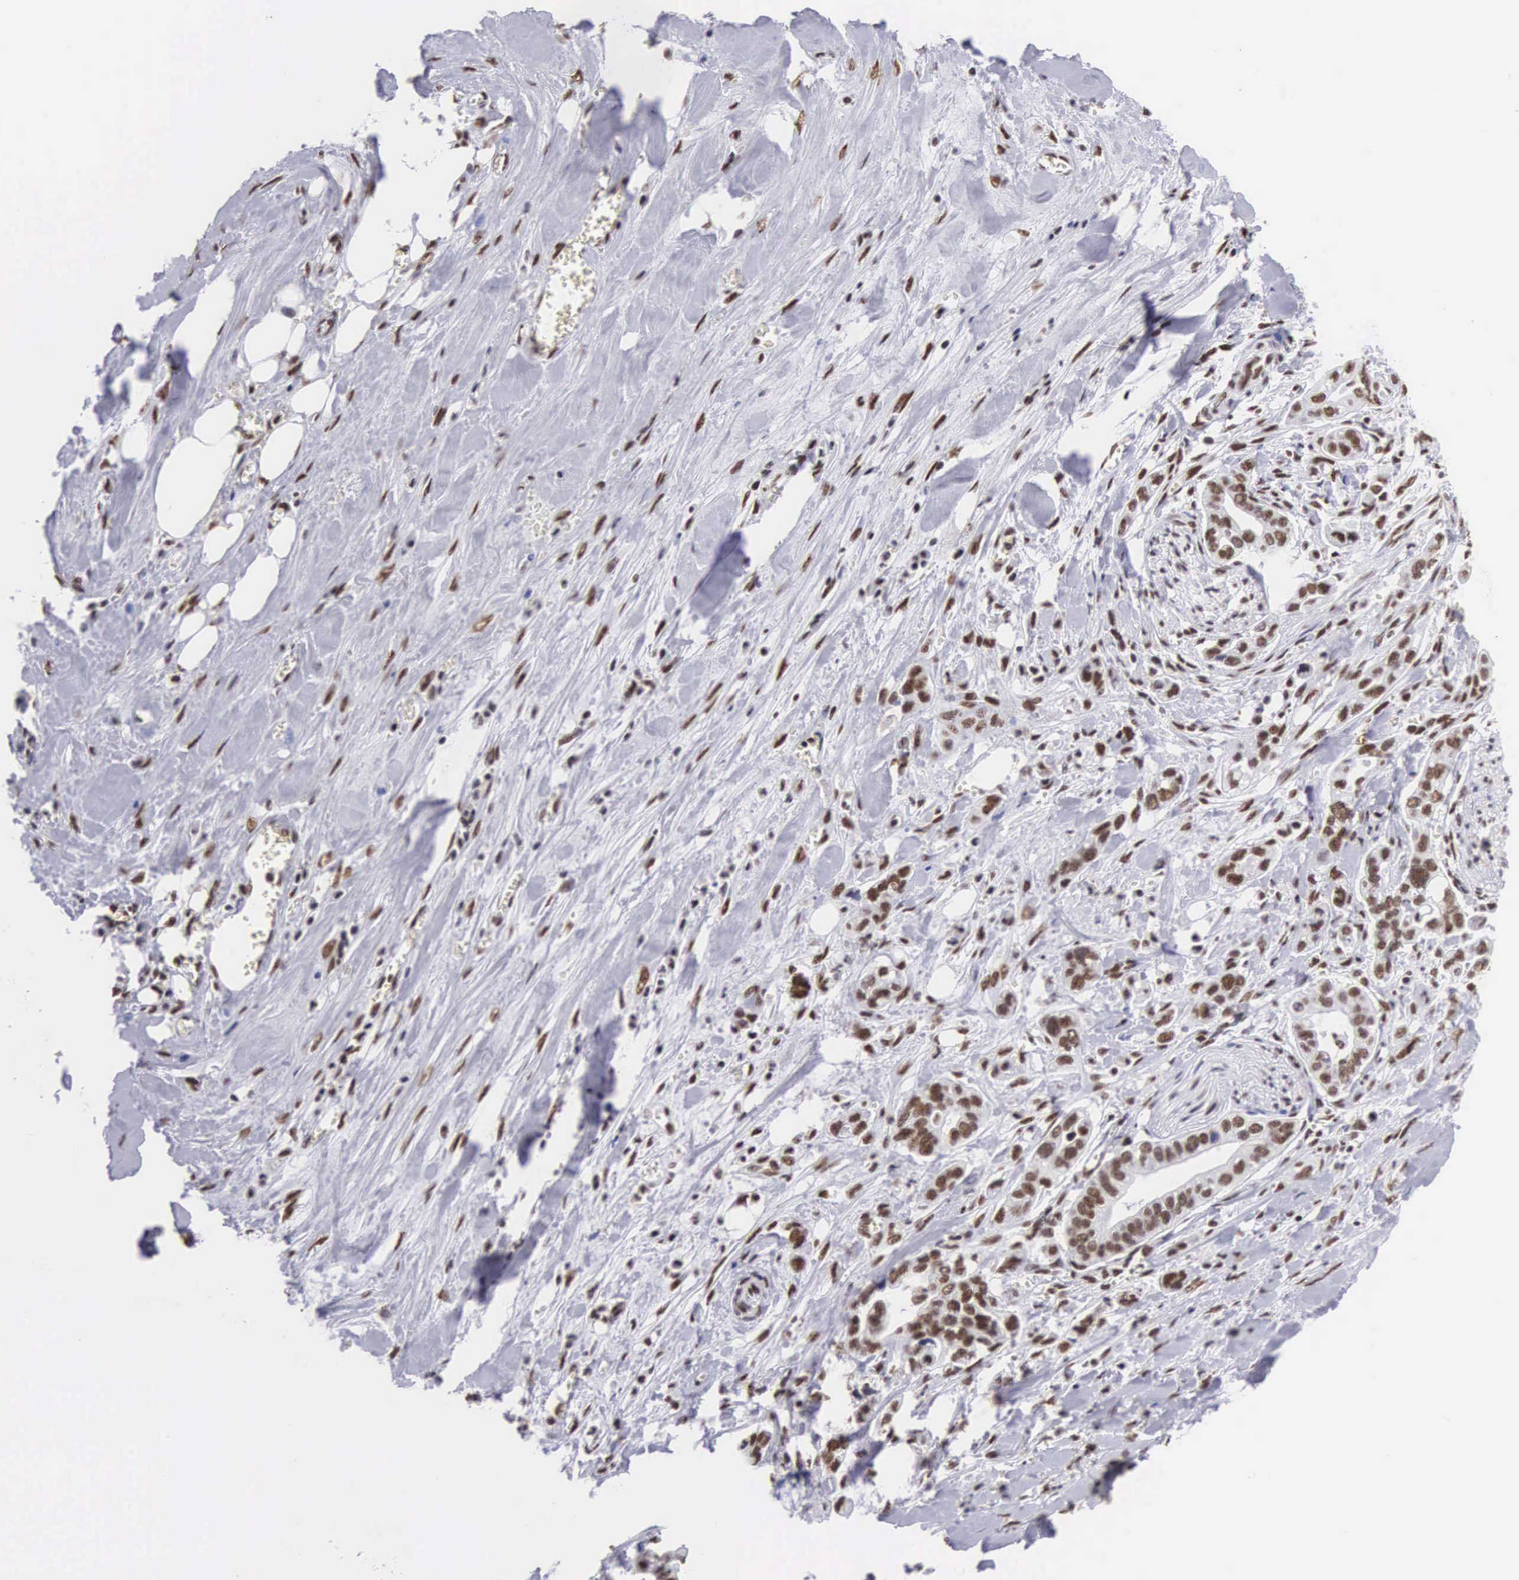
{"staining": {"intensity": "moderate", "quantity": ">75%", "location": "nuclear"}, "tissue": "pancreatic cancer", "cell_type": "Tumor cells", "image_type": "cancer", "snomed": [{"axis": "morphology", "description": "Adenocarcinoma, NOS"}, {"axis": "topography", "description": "Pancreas"}], "caption": "This is an image of immunohistochemistry staining of pancreatic cancer, which shows moderate staining in the nuclear of tumor cells.", "gene": "SF3A1", "patient": {"sex": "male", "age": 69}}